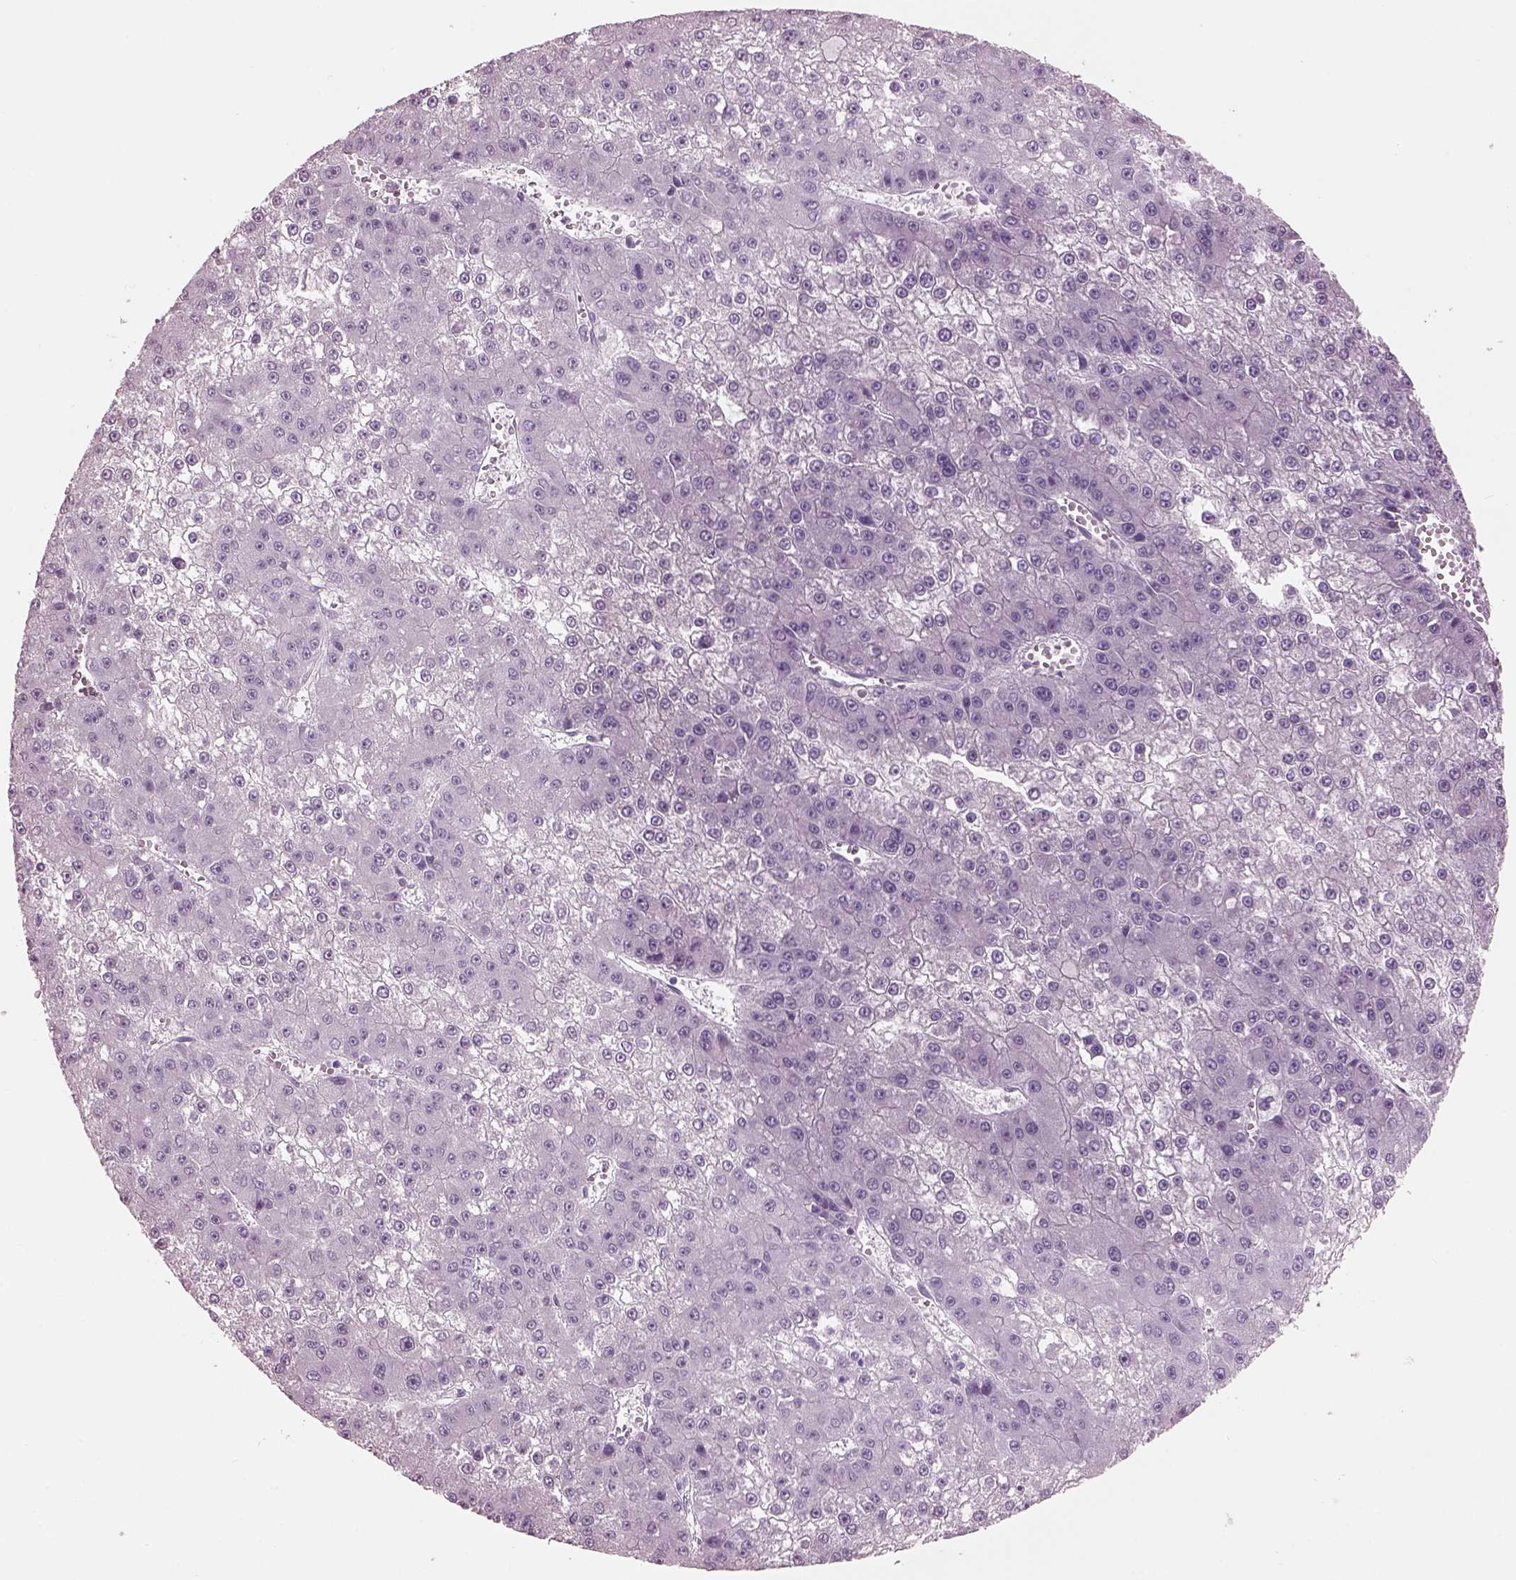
{"staining": {"intensity": "negative", "quantity": "none", "location": "none"}, "tissue": "liver cancer", "cell_type": "Tumor cells", "image_type": "cancer", "snomed": [{"axis": "morphology", "description": "Carcinoma, Hepatocellular, NOS"}, {"axis": "topography", "description": "Liver"}], "caption": "The histopathology image demonstrates no significant positivity in tumor cells of liver hepatocellular carcinoma. (Stains: DAB (3,3'-diaminobenzidine) immunohistochemistry (IHC) with hematoxylin counter stain, Microscopy: brightfield microscopy at high magnification).", "gene": "PACRG", "patient": {"sex": "female", "age": 73}}